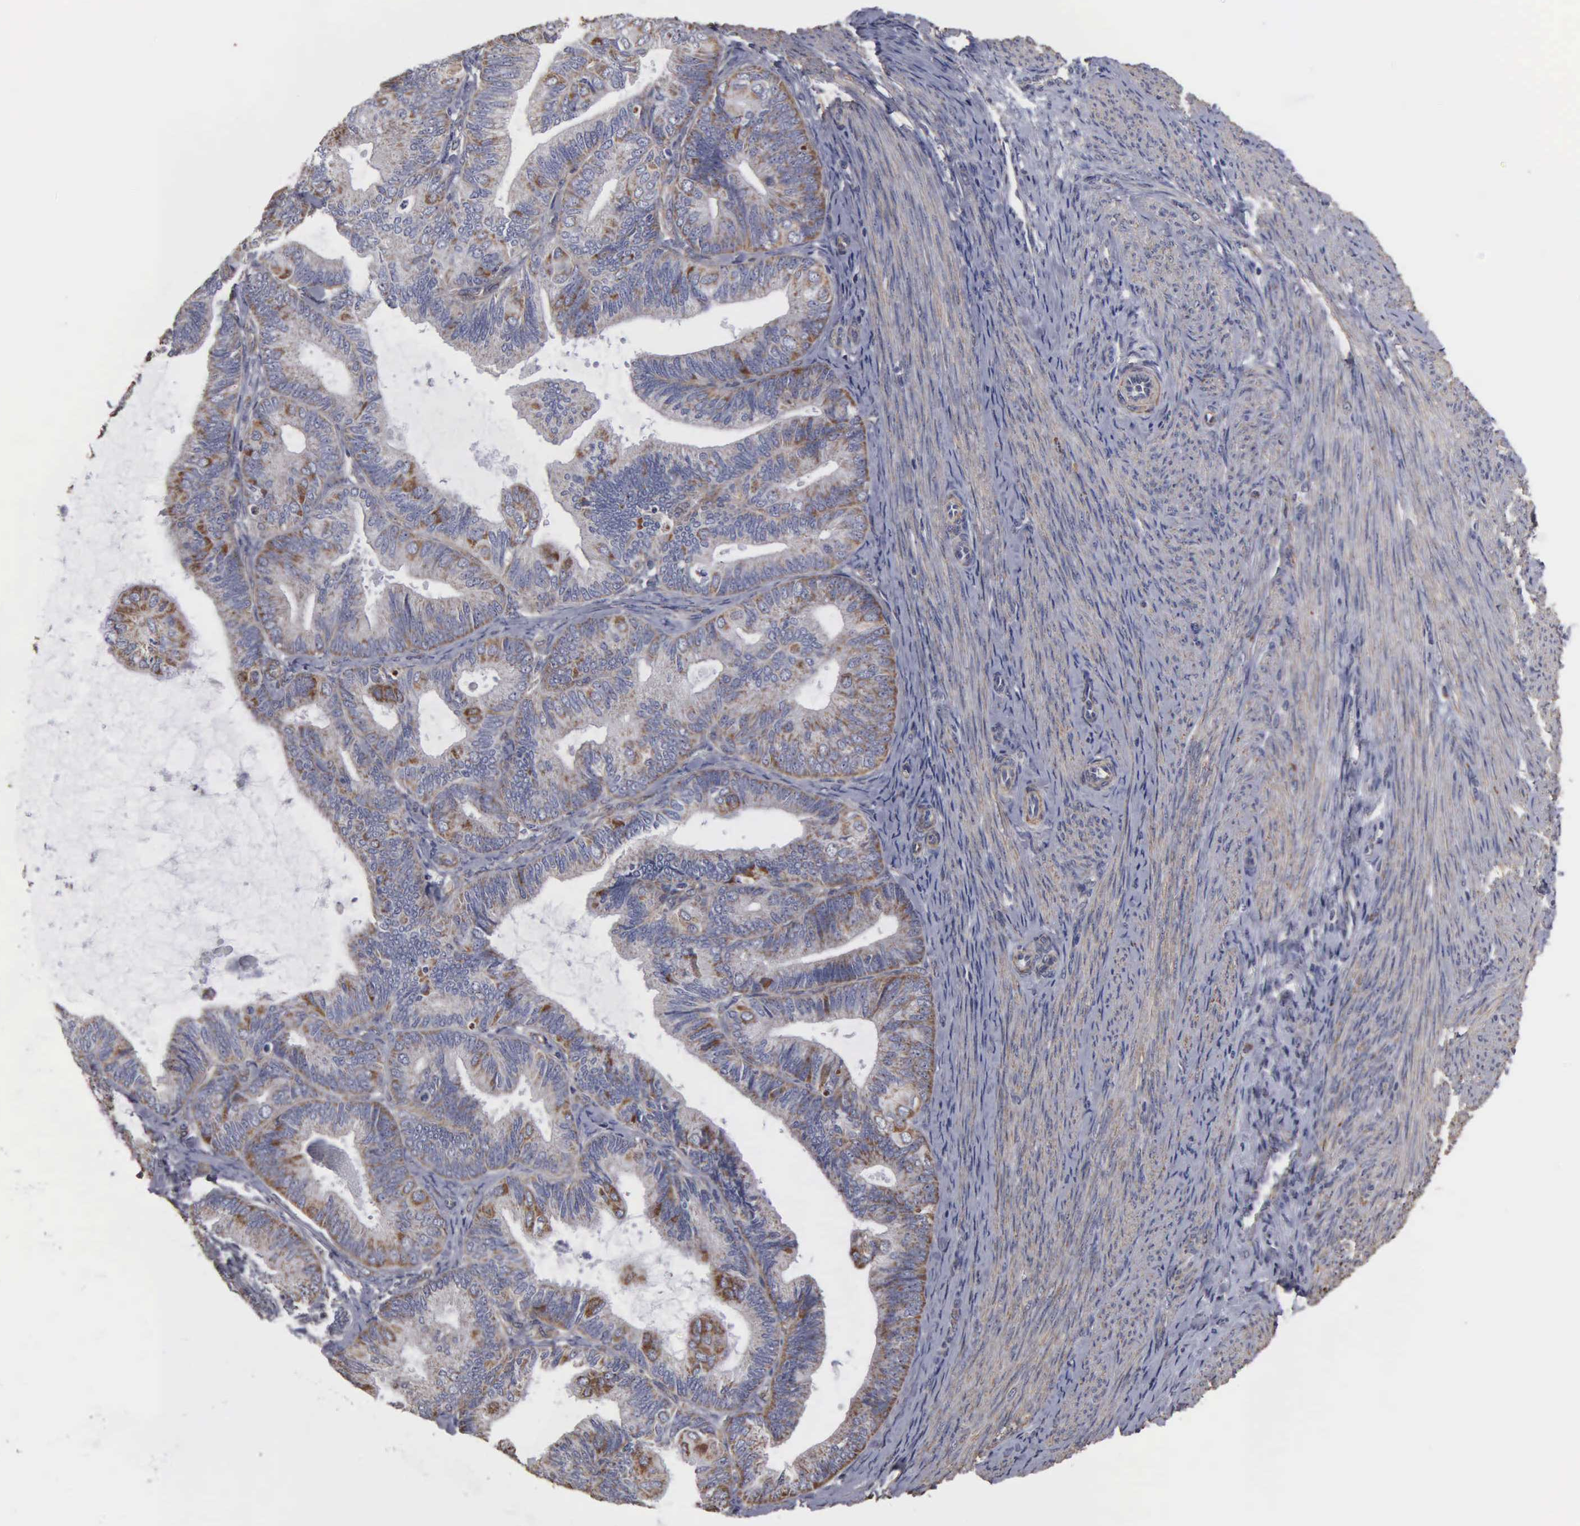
{"staining": {"intensity": "weak", "quantity": "25%-75%", "location": "cytoplasmic/membranous"}, "tissue": "endometrial cancer", "cell_type": "Tumor cells", "image_type": "cancer", "snomed": [{"axis": "morphology", "description": "Adenocarcinoma, NOS"}, {"axis": "topography", "description": "Endometrium"}], "caption": "A micrograph of endometrial cancer stained for a protein reveals weak cytoplasmic/membranous brown staining in tumor cells. The protein of interest is stained brown, and the nuclei are stained in blue (DAB IHC with brightfield microscopy, high magnification).", "gene": "NGDN", "patient": {"sex": "female", "age": 63}}